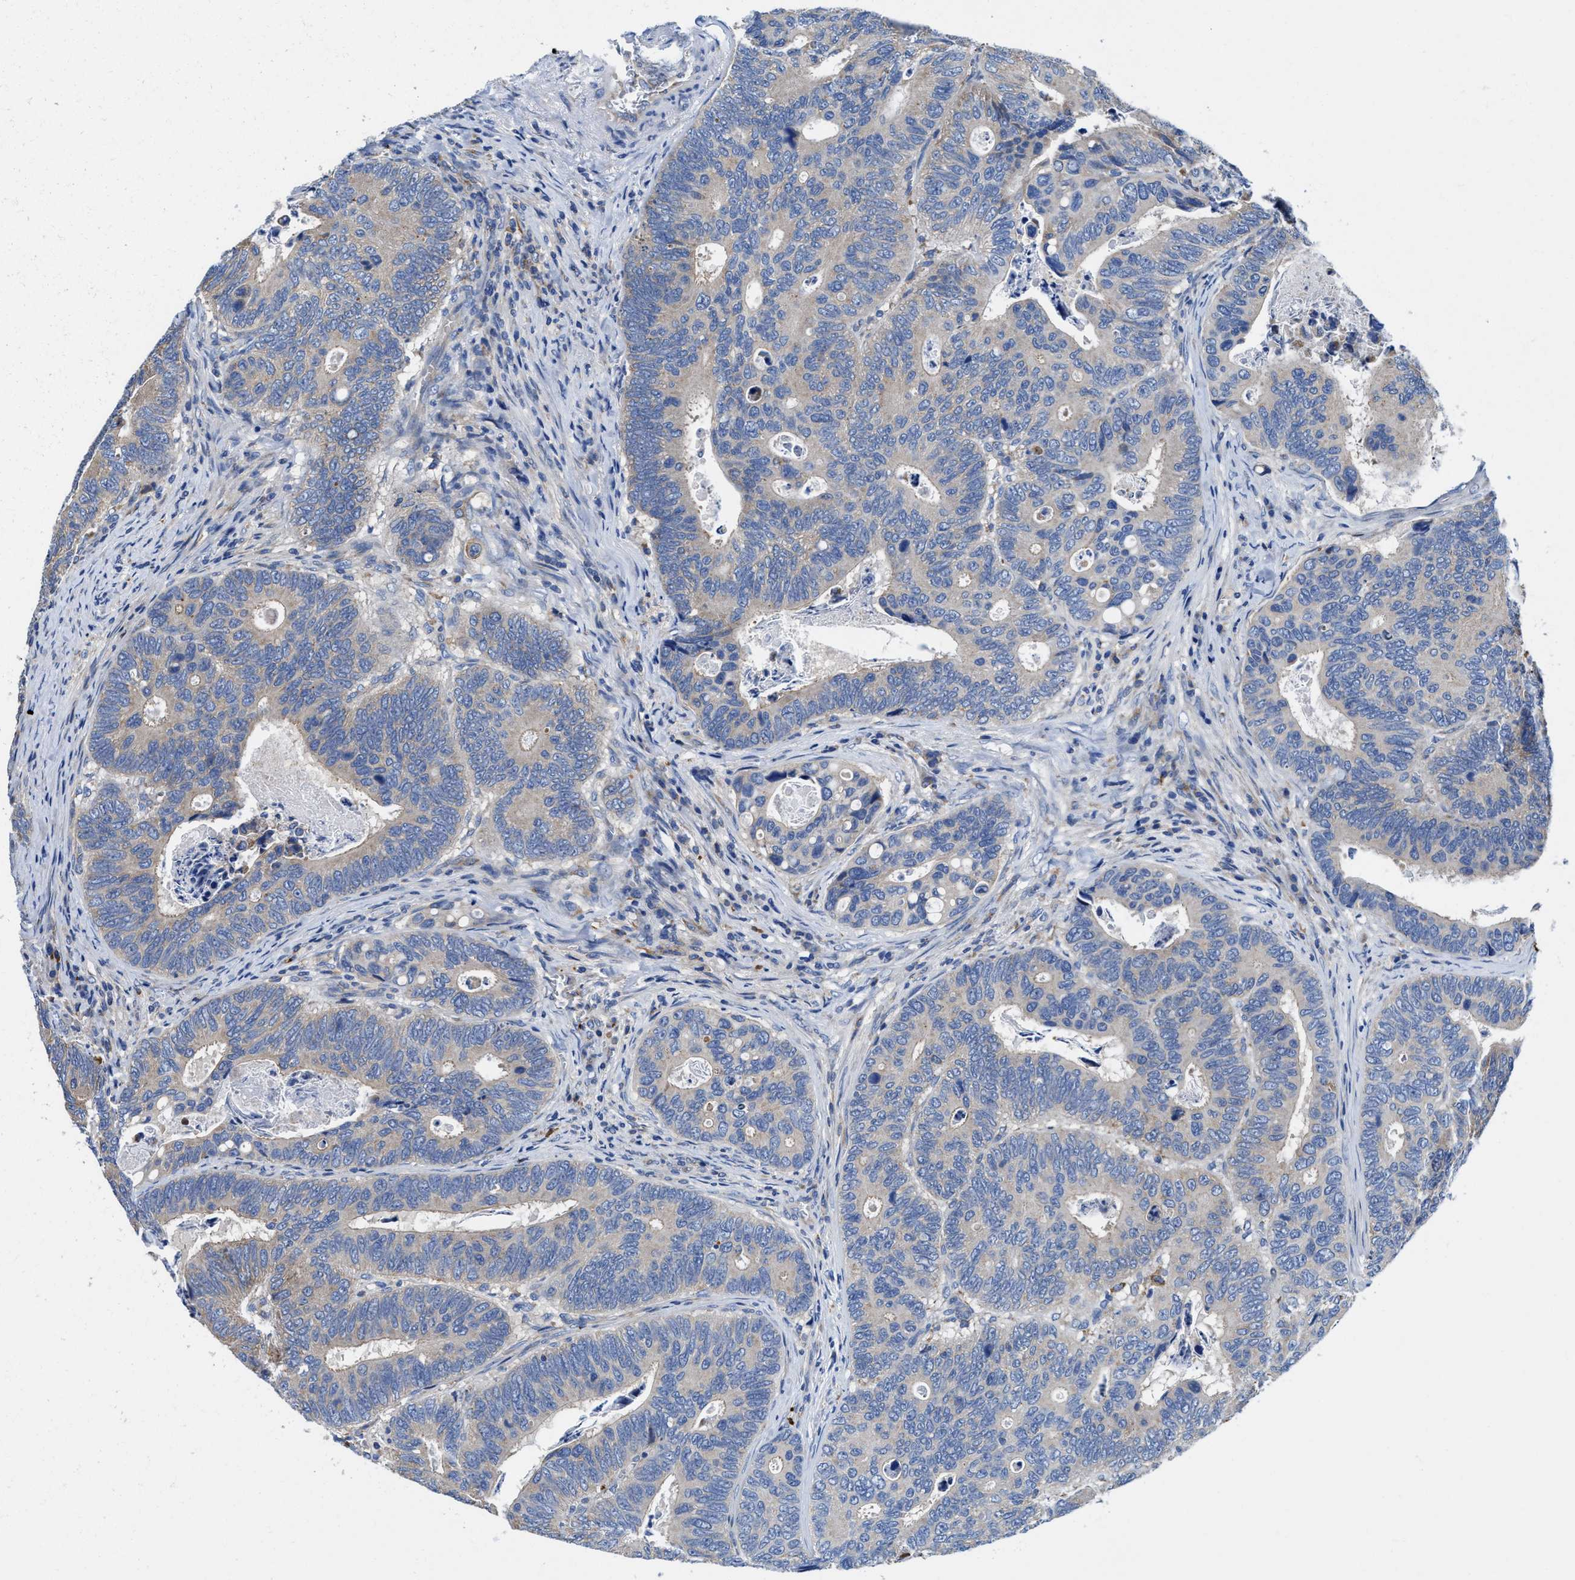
{"staining": {"intensity": "weak", "quantity": "<25%", "location": "cytoplasmic/membranous"}, "tissue": "colorectal cancer", "cell_type": "Tumor cells", "image_type": "cancer", "snomed": [{"axis": "morphology", "description": "Inflammation, NOS"}, {"axis": "morphology", "description": "Adenocarcinoma, NOS"}, {"axis": "topography", "description": "Colon"}], "caption": "An immunohistochemistry (IHC) histopathology image of colorectal cancer (adenocarcinoma) is shown. There is no staining in tumor cells of colorectal cancer (adenocarcinoma).", "gene": "TMEM30A", "patient": {"sex": "male", "age": 72}}